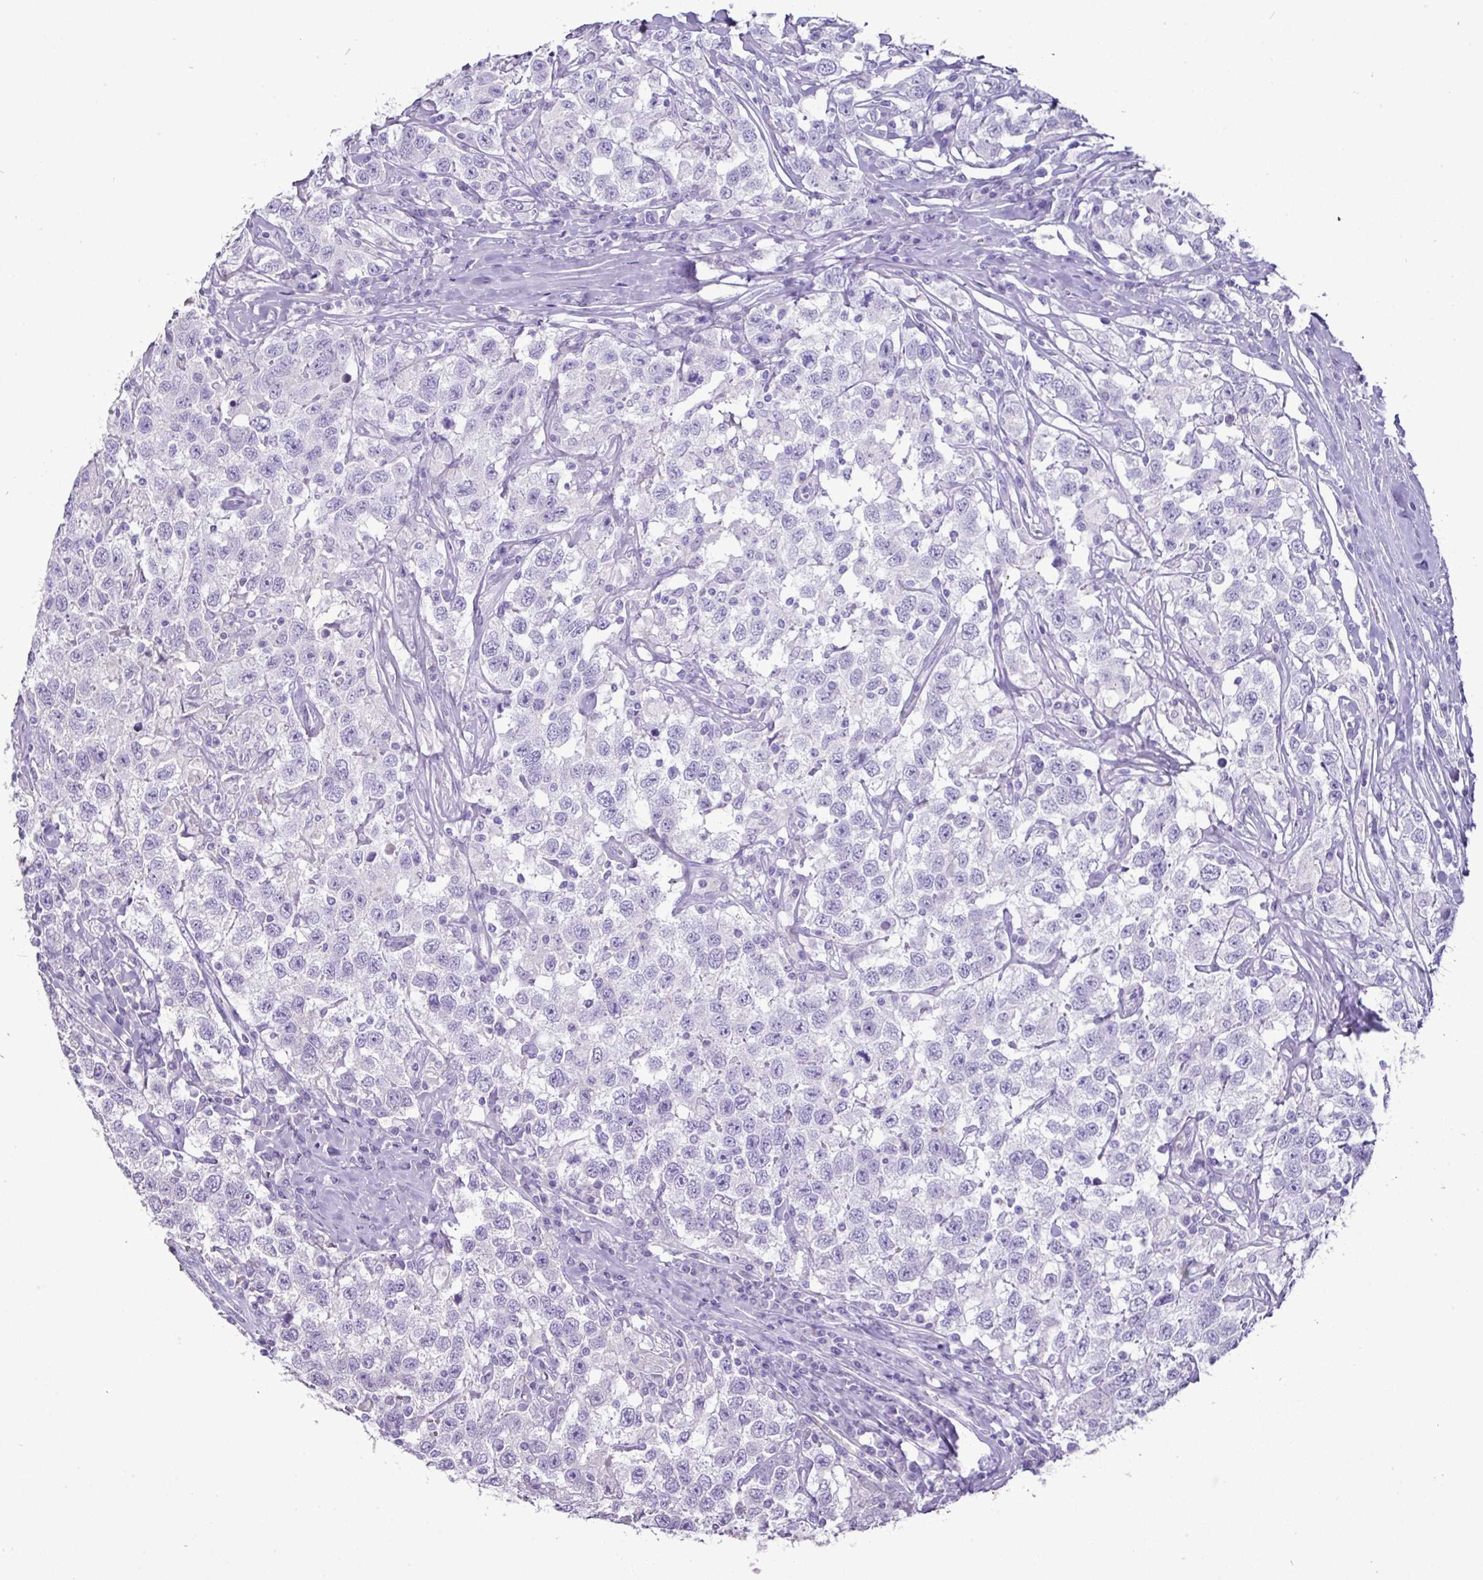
{"staining": {"intensity": "negative", "quantity": "none", "location": "none"}, "tissue": "testis cancer", "cell_type": "Tumor cells", "image_type": "cancer", "snomed": [{"axis": "morphology", "description": "Seminoma, NOS"}, {"axis": "topography", "description": "Testis"}], "caption": "Seminoma (testis) stained for a protein using immunohistochemistry demonstrates no expression tumor cells.", "gene": "GSTA3", "patient": {"sex": "male", "age": 41}}